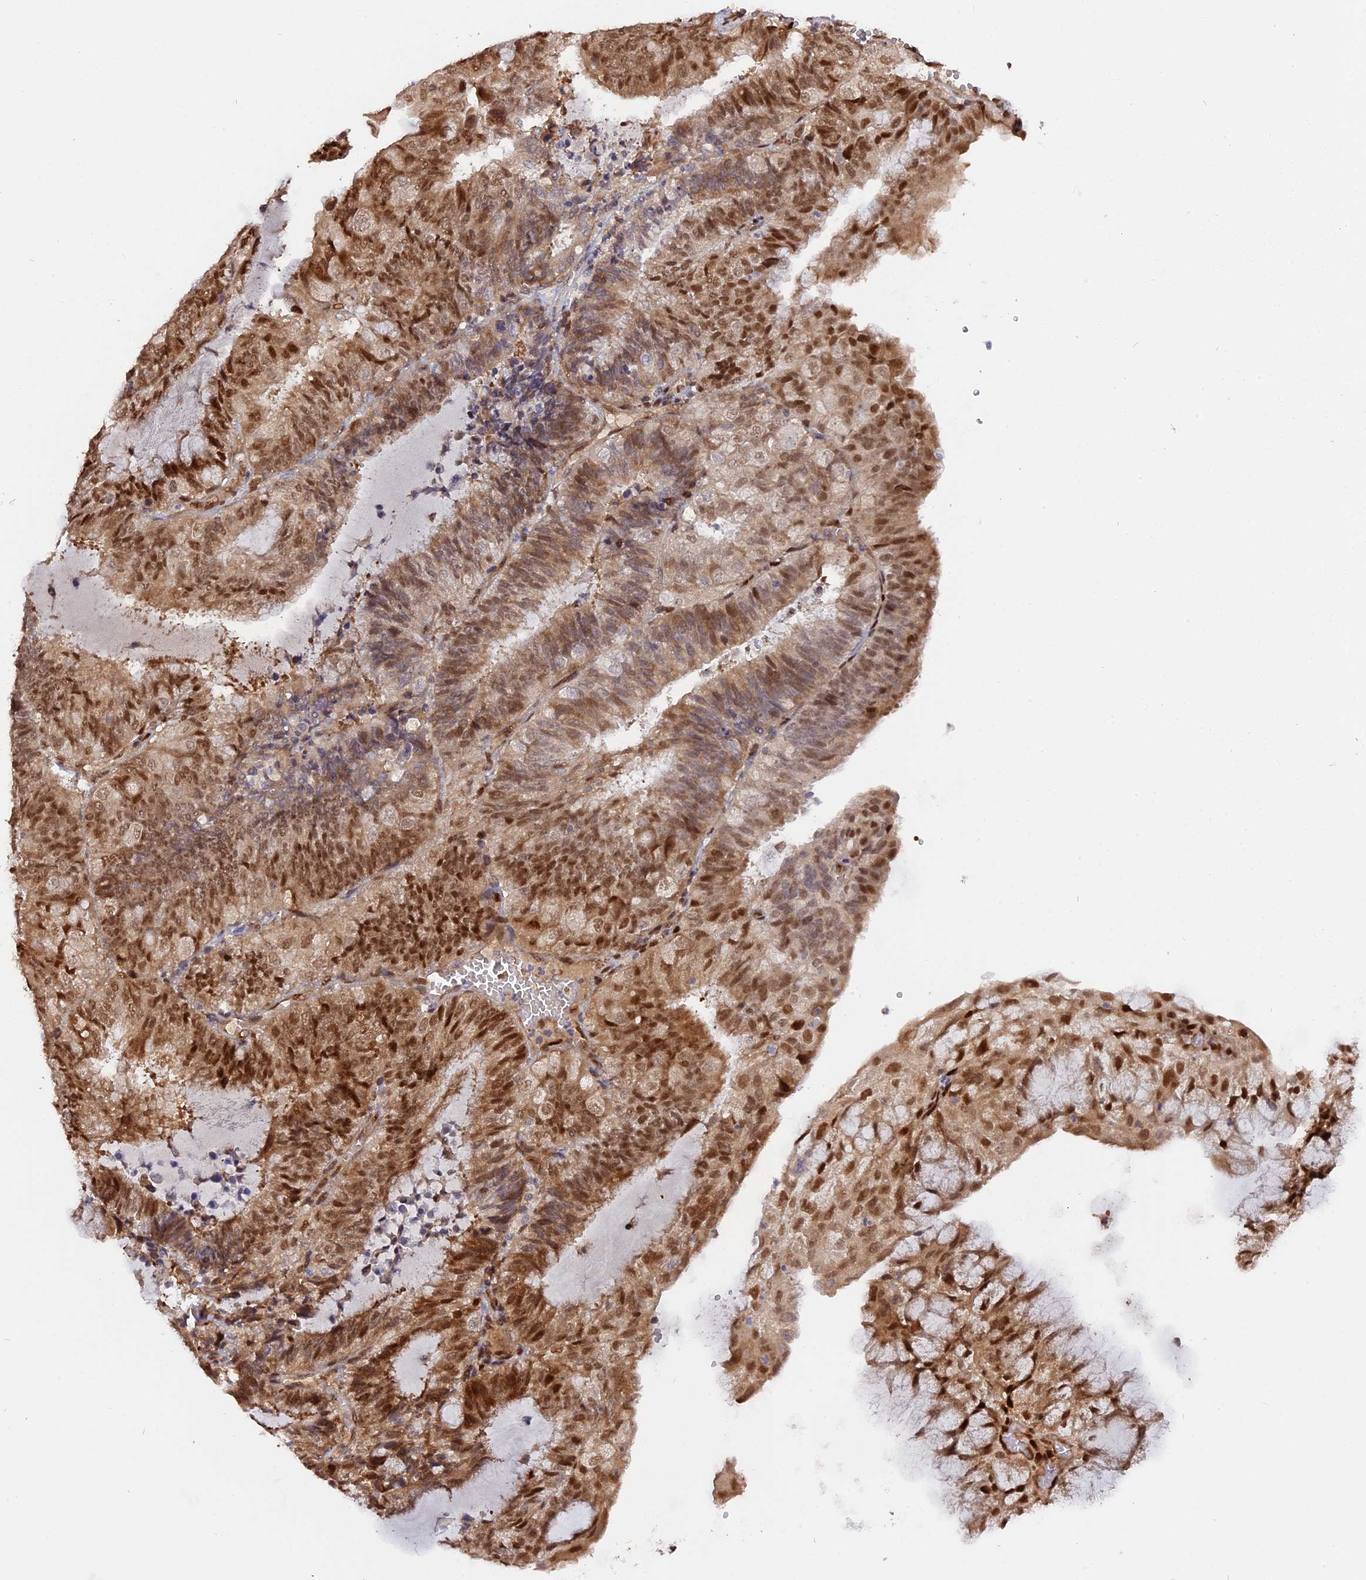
{"staining": {"intensity": "moderate", "quantity": ">75%", "location": "cytoplasmic/membranous,nuclear"}, "tissue": "endometrial cancer", "cell_type": "Tumor cells", "image_type": "cancer", "snomed": [{"axis": "morphology", "description": "Adenocarcinoma, NOS"}, {"axis": "topography", "description": "Endometrium"}], "caption": "A photomicrograph showing moderate cytoplasmic/membranous and nuclear staining in approximately >75% of tumor cells in adenocarcinoma (endometrial), as visualized by brown immunohistochemical staining.", "gene": "ZNF428", "patient": {"sex": "female", "age": 81}}